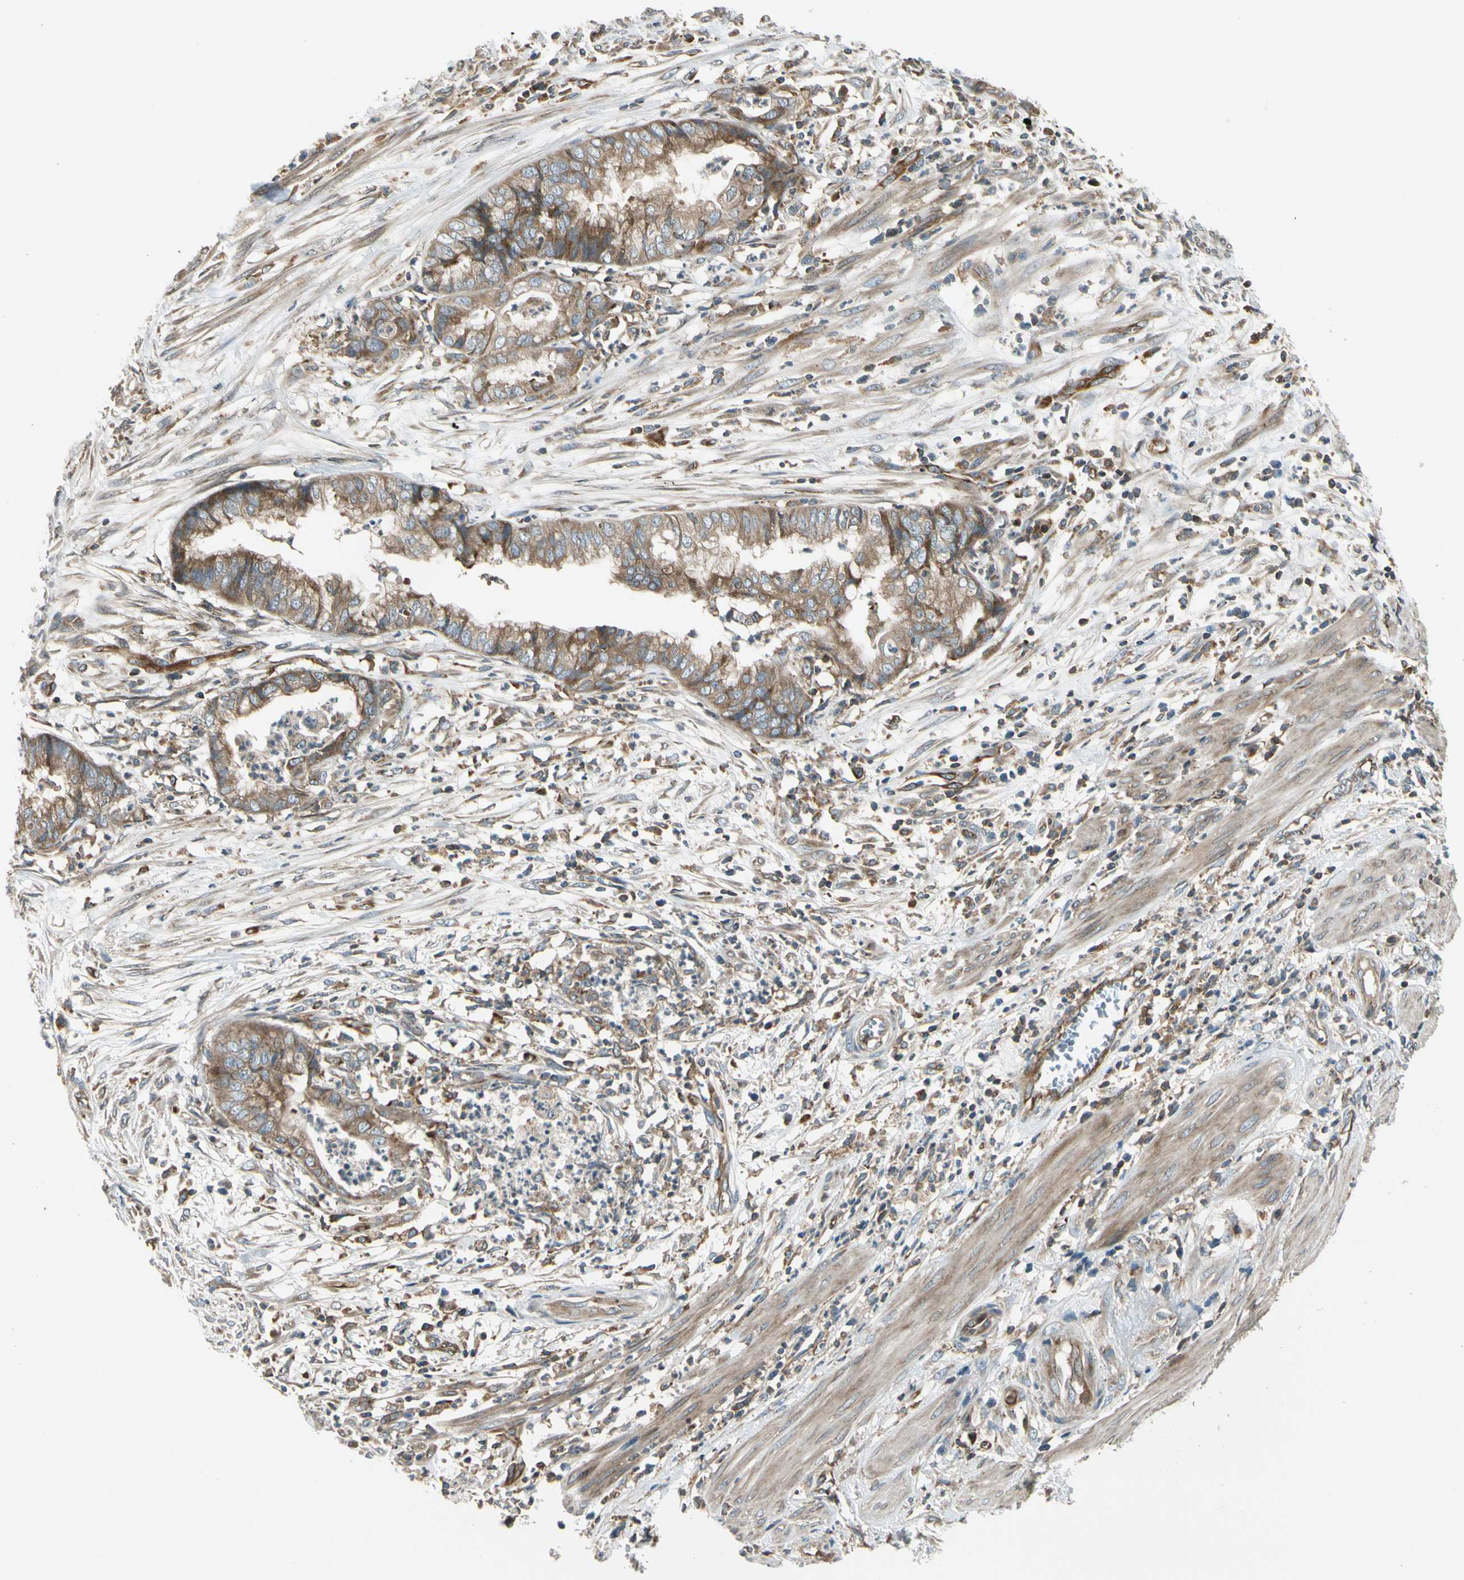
{"staining": {"intensity": "moderate", "quantity": ">75%", "location": "cytoplasmic/membranous"}, "tissue": "endometrial cancer", "cell_type": "Tumor cells", "image_type": "cancer", "snomed": [{"axis": "morphology", "description": "Necrosis, NOS"}, {"axis": "morphology", "description": "Adenocarcinoma, NOS"}, {"axis": "topography", "description": "Endometrium"}], "caption": "The image displays immunohistochemical staining of endometrial adenocarcinoma. There is moderate cytoplasmic/membranous staining is identified in approximately >75% of tumor cells.", "gene": "TRIO", "patient": {"sex": "female", "age": 79}}